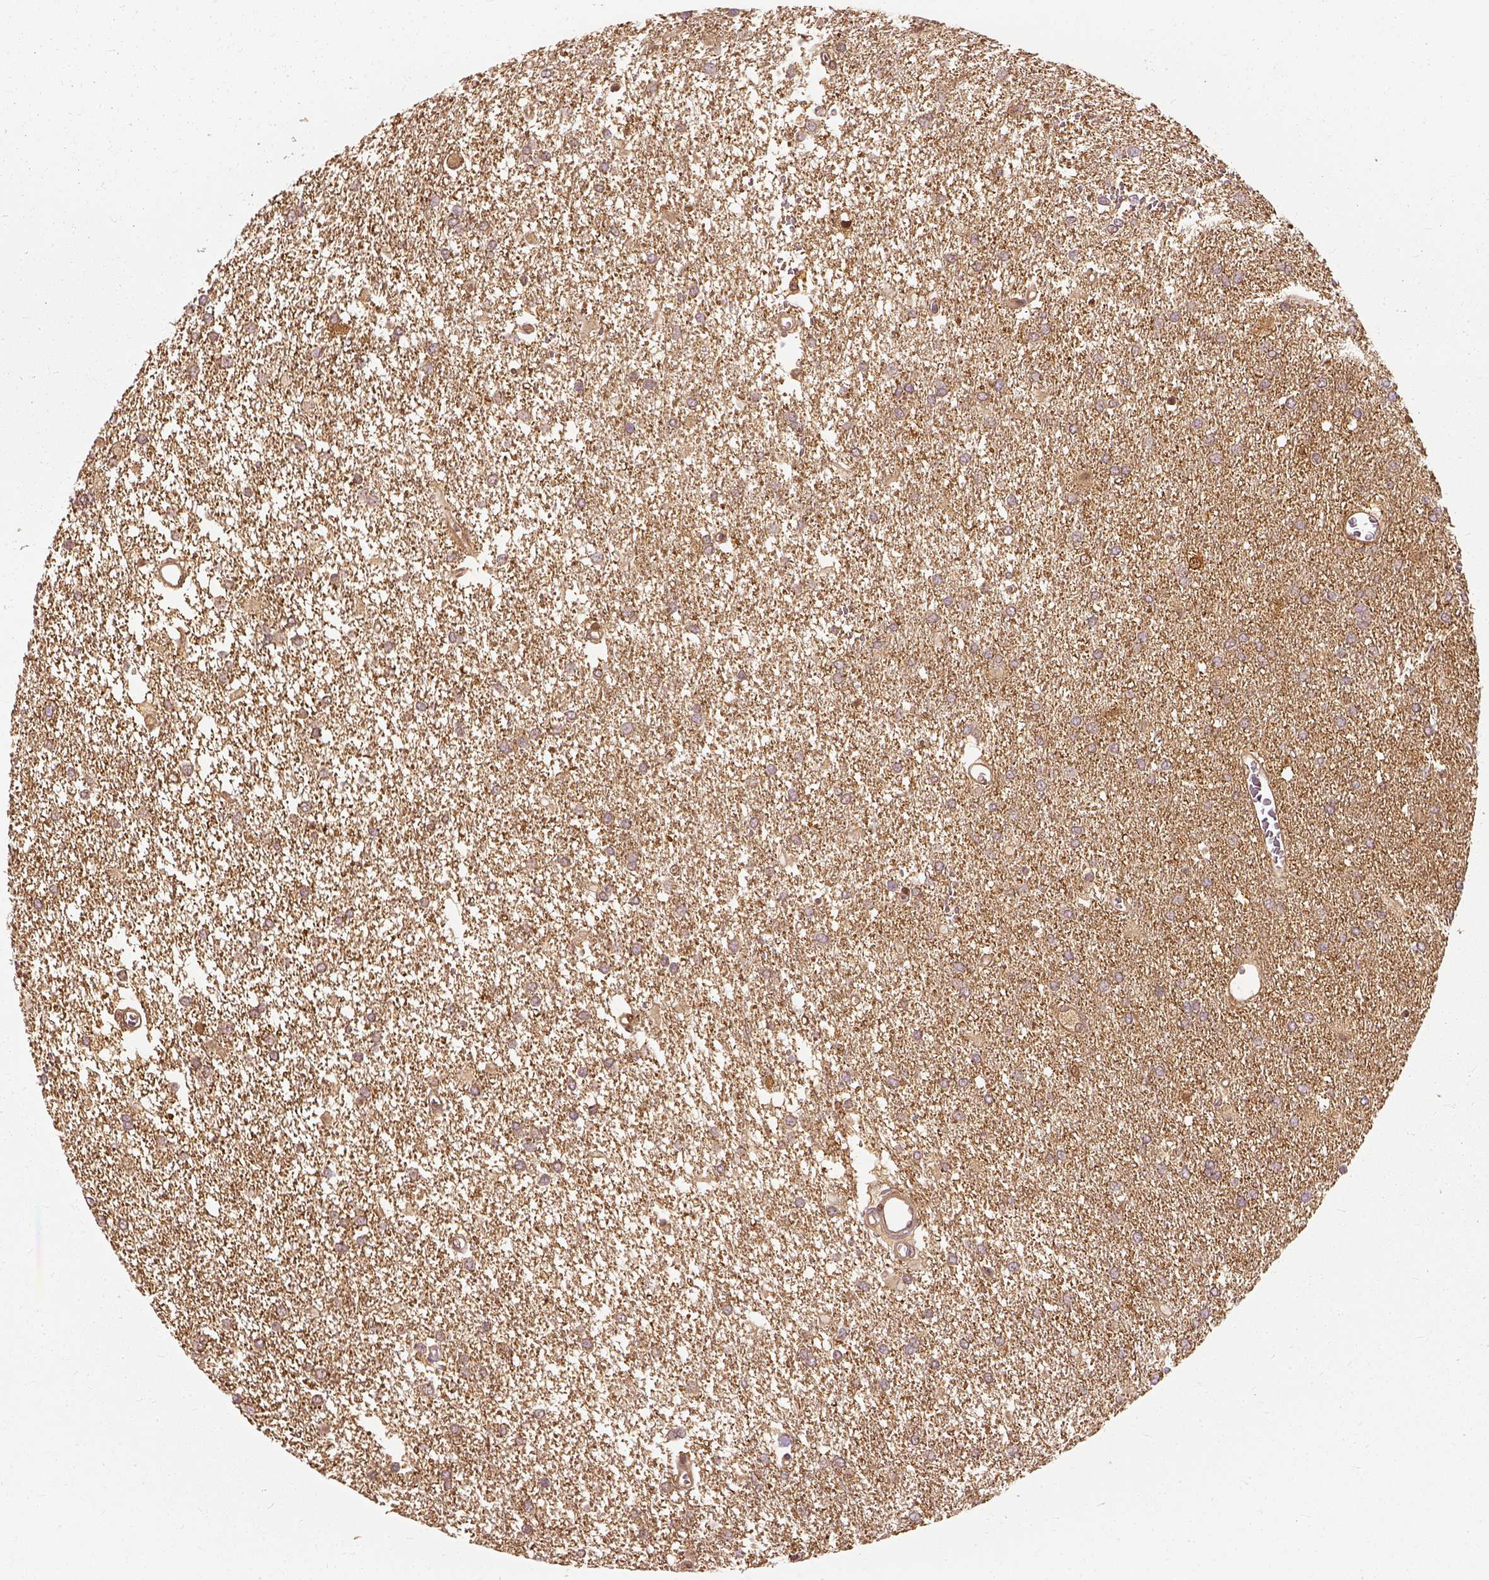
{"staining": {"intensity": "moderate", "quantity": ">75%", "location": "cytoplasmic/membranous"}, "tissue": "glioma", "cell_type": "Tumor cells", "image_type": "cancer", "snomed": [{"axis": "morphology", "description": "Glioma, malignant, High grade"}, {"axis": "topography", "description": "Brain"}], "caption": "Tumor cells reveal medium levels of moderate cytoplasmic/membranous expression in about >75% of cells in human glioma.", "gene": "GPI", "patient": {"sex": "female", "age": 61}}